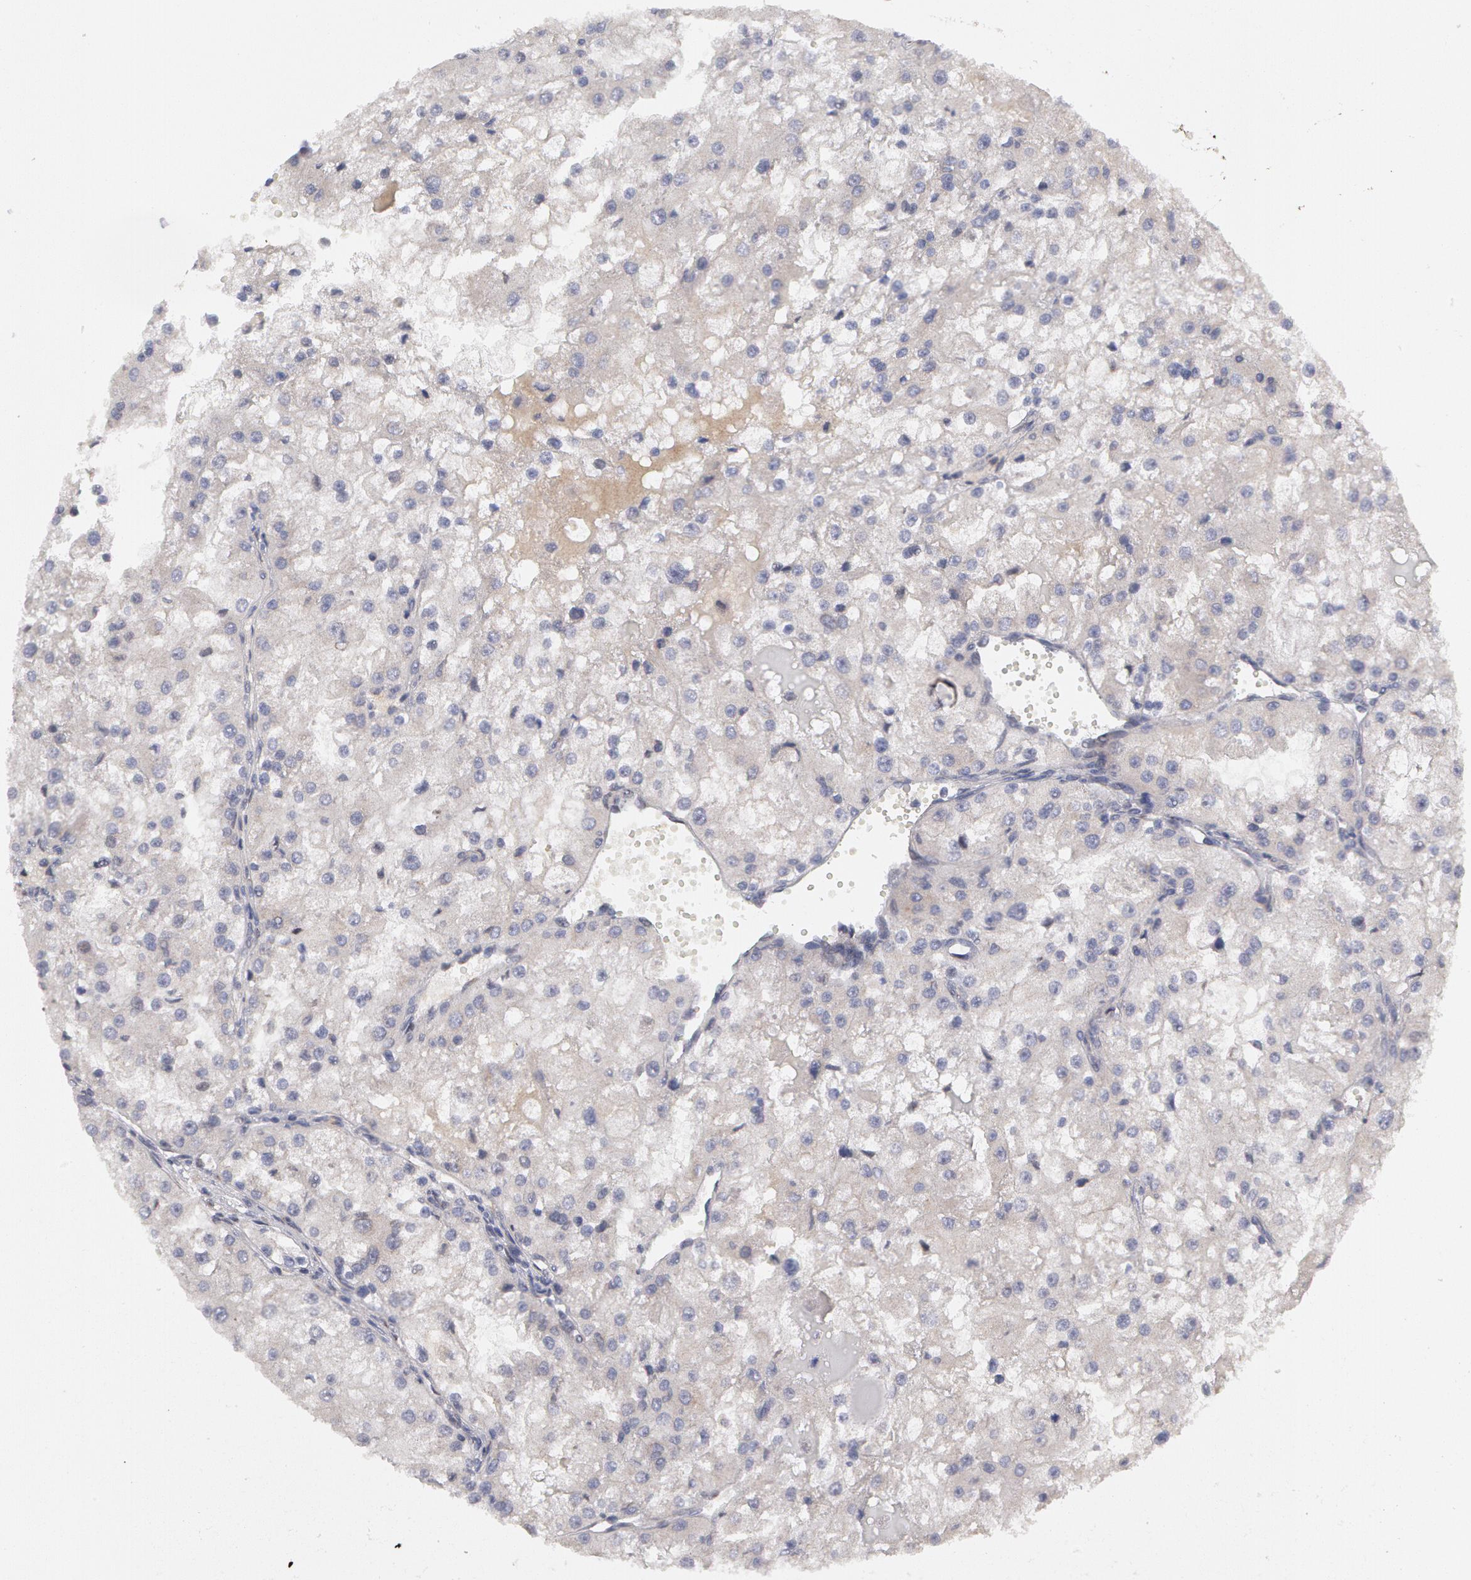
{"staining": {"intensity": "negative", "quantity": "none", "location": "none"}, "tissue": "renal cancer", "cell_type": "Tumor cells", "image_type": "cancer", "snomed": [{"axis": "morphology", "description": "Adenocarcinoma, NOS"}, {"axis": "topography", "description": "Kidney"}], "caption": "Immunohistochemical staining of human renal adenocarcinoma shows no significant expression in tumor cells. (DAB immunohistochemistry (IHC) with hematoxylin counter stain).", "gene": "STX5", "patient": {"sex": "female", "age": 74}}